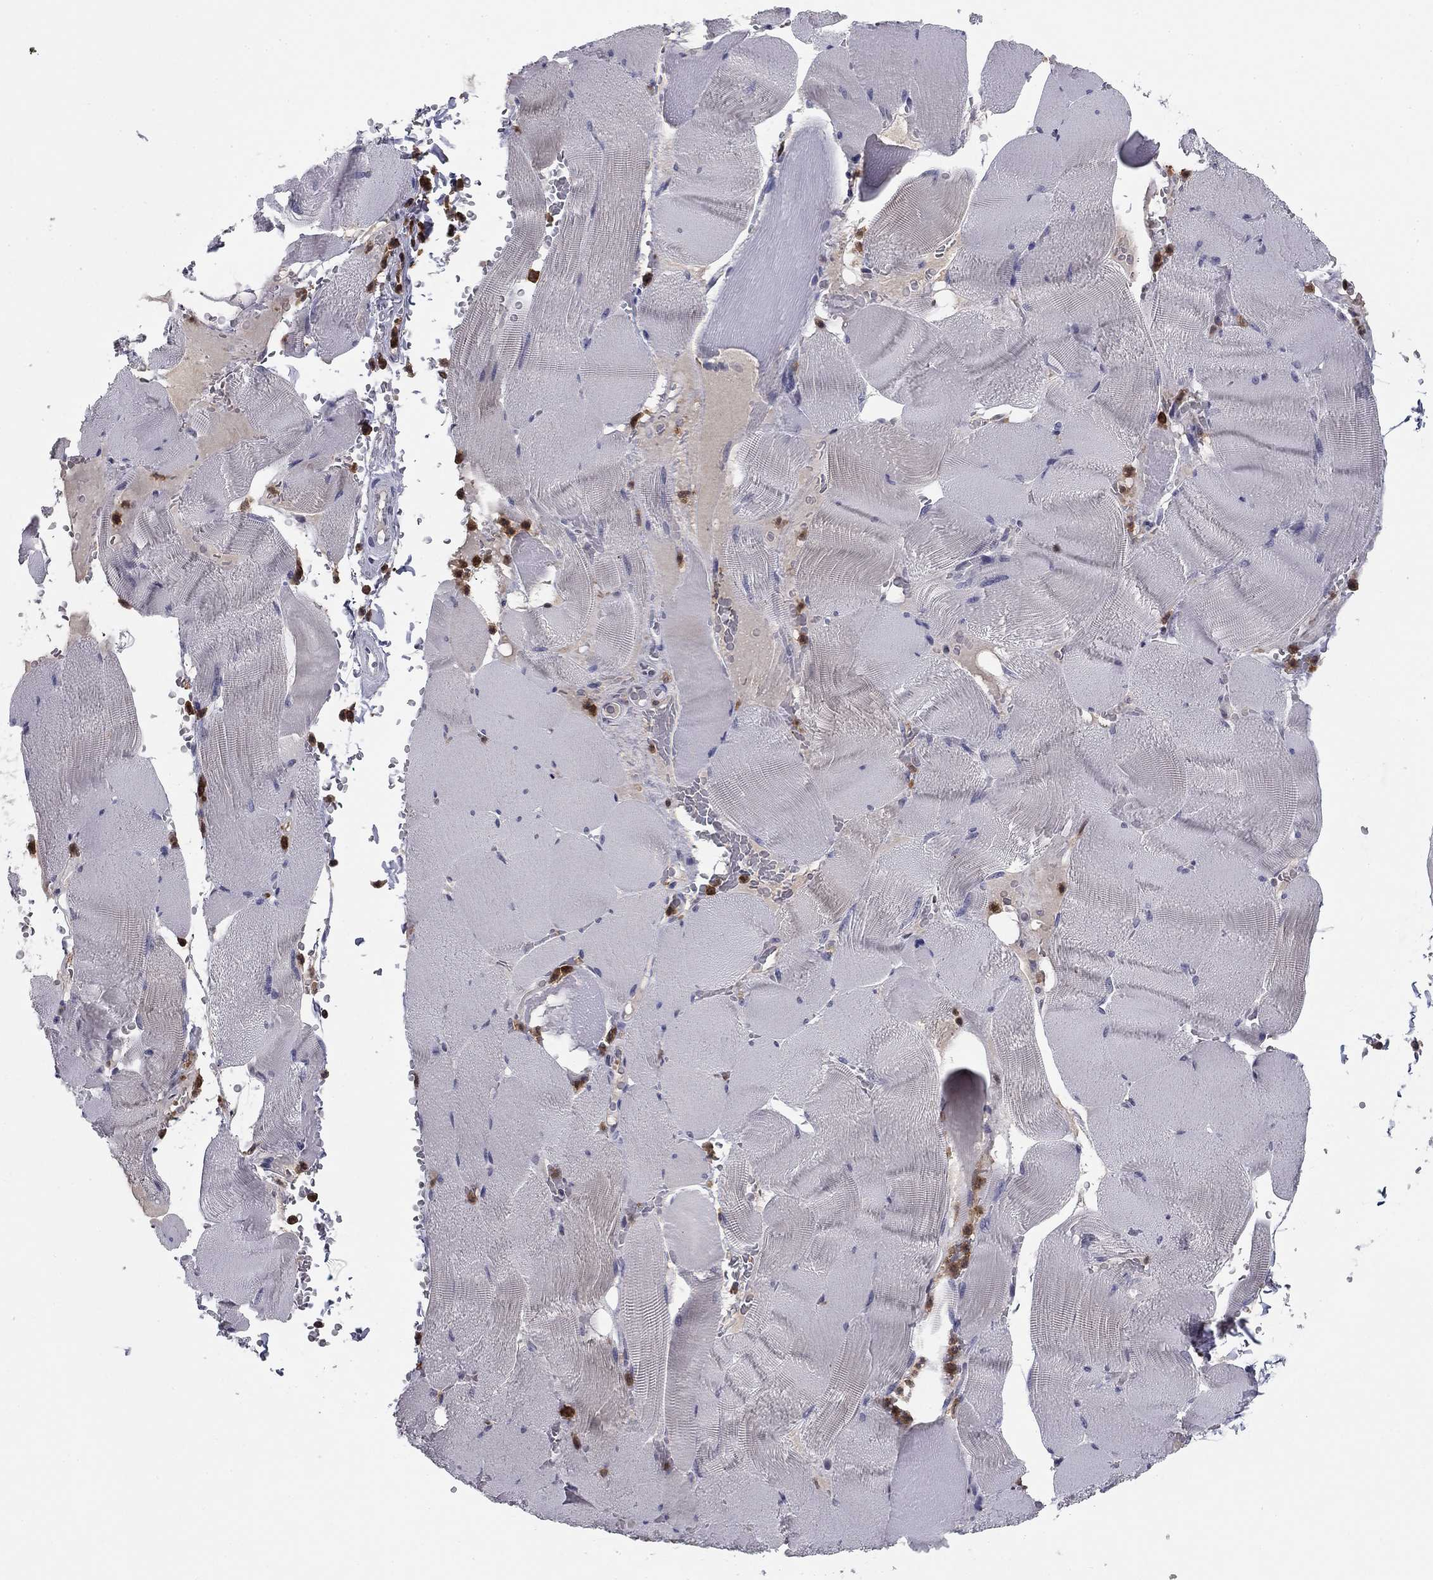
{"staining": {"intensity": "negative", "quantity": "none", "location": "none"}, "tissue": "skeletal muscle", "cell_type": "Myocytes", "image_type": "normal", "snomed": [{"axis": "morphology", "description": "Normal tissue, NOS"}, {"axis": "topography", "description": "Skeletal muscle"}], "caption": "High power microscopy micrograph of an immunohistochemistry photomicrograph of normal skeletal muscle, revealing no significant expression in myocytes. (DAB IHC, high magnification).", "gene": "PLCB2", "patient": {"sex": "male", "age": 56}}